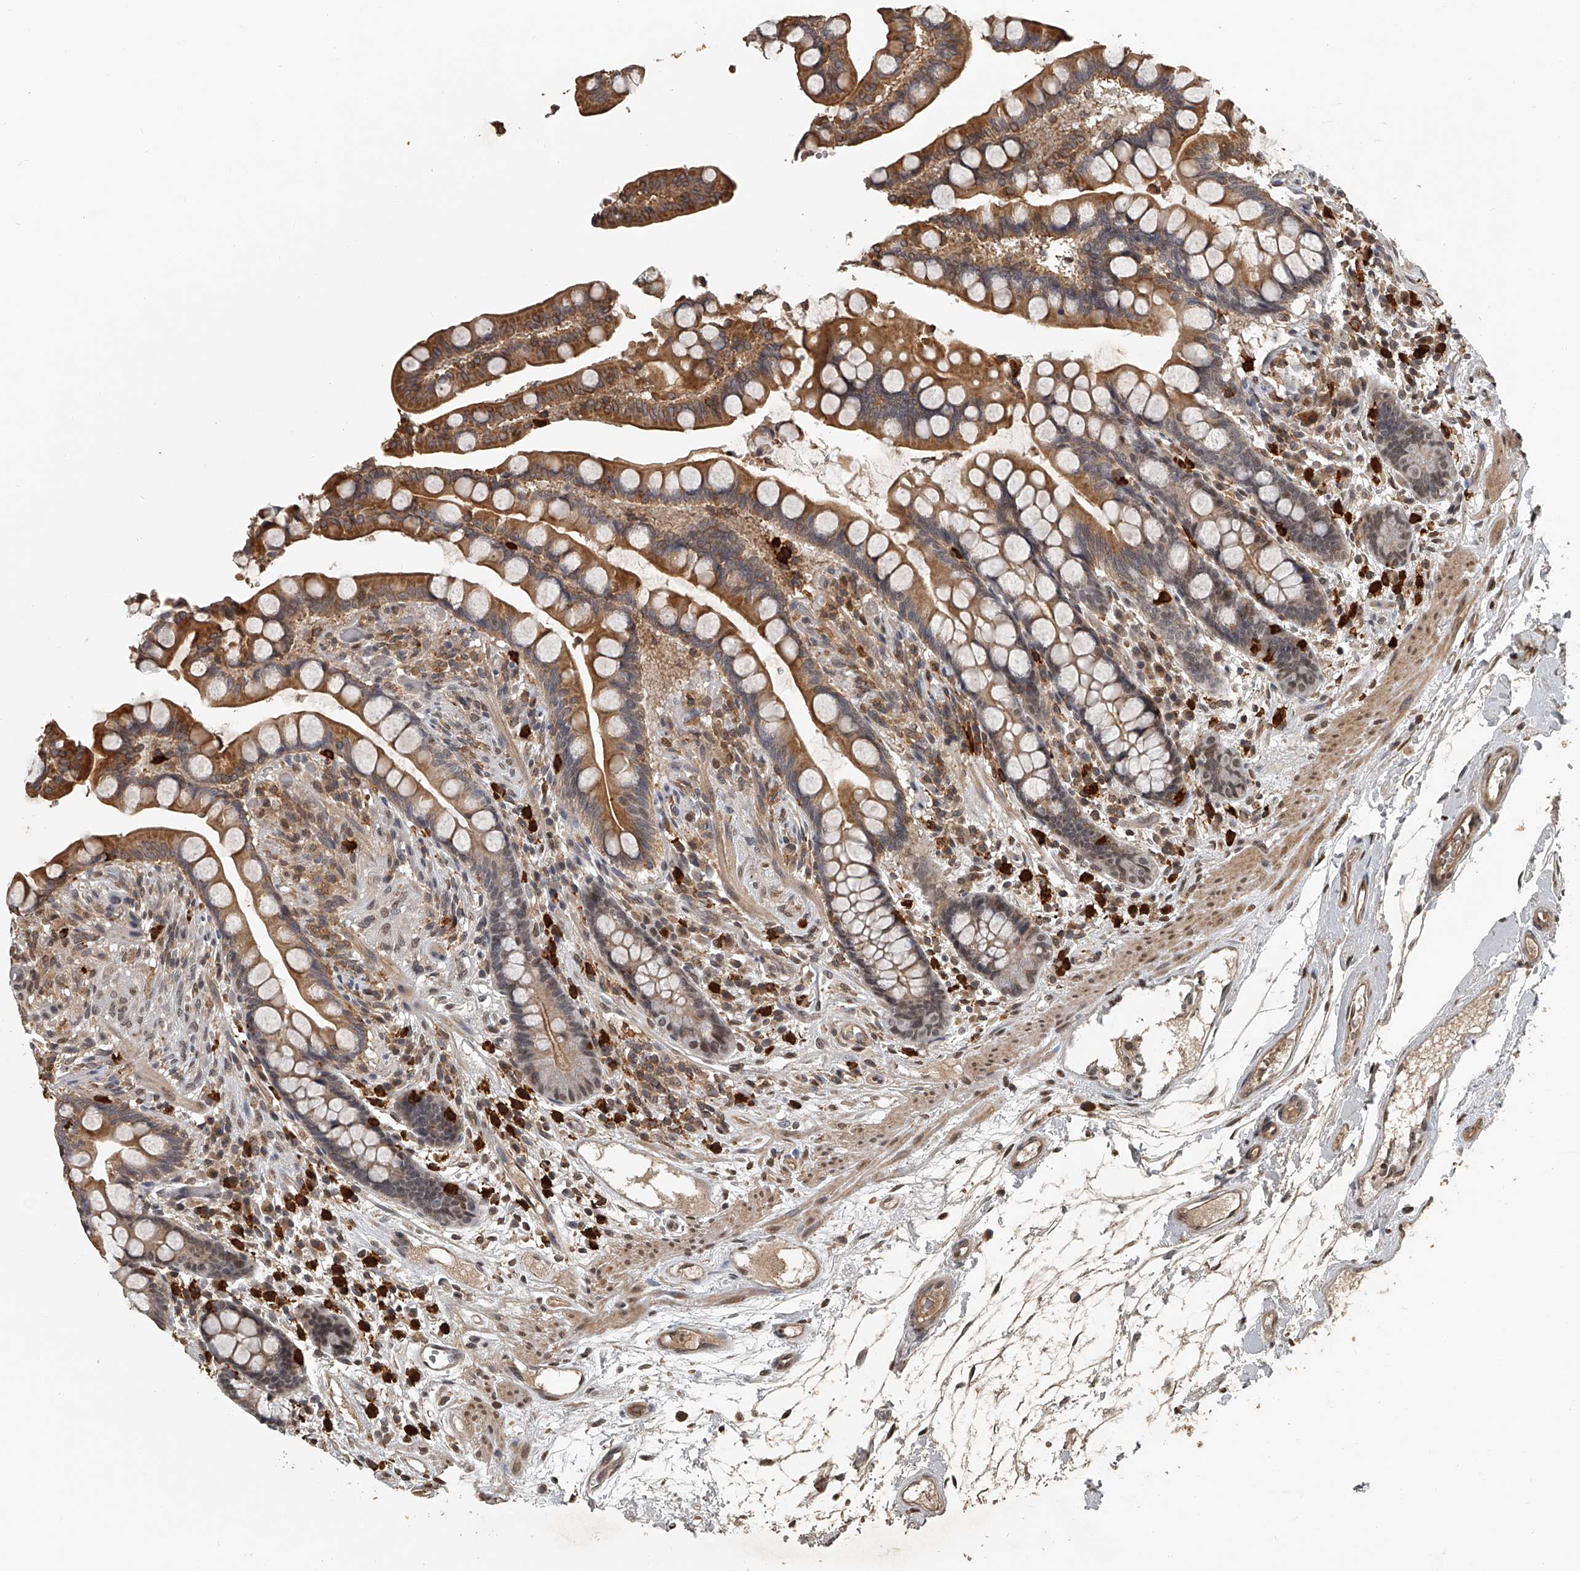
{"staining": {"intensity": "moderate", "quantity": ">75%", "location": "cytoplasmic/membranous"}, "tissue": "colon", "cell_type": "Endothelial cells", "image_type": "normal", "snomed": [{"axis": "morphology", "description": "Normal tissue, NOS"}, {"axis": "topography", "description": "Colon"}], "caption": "About >75% of endothelial cells in benign human colon display moderate cytoplasmic/membranous protein staining as visualized by brown immunohistochemical staining.", "gene": "PLEKHG1", "patient": {"sex": "male", "age": 73}}